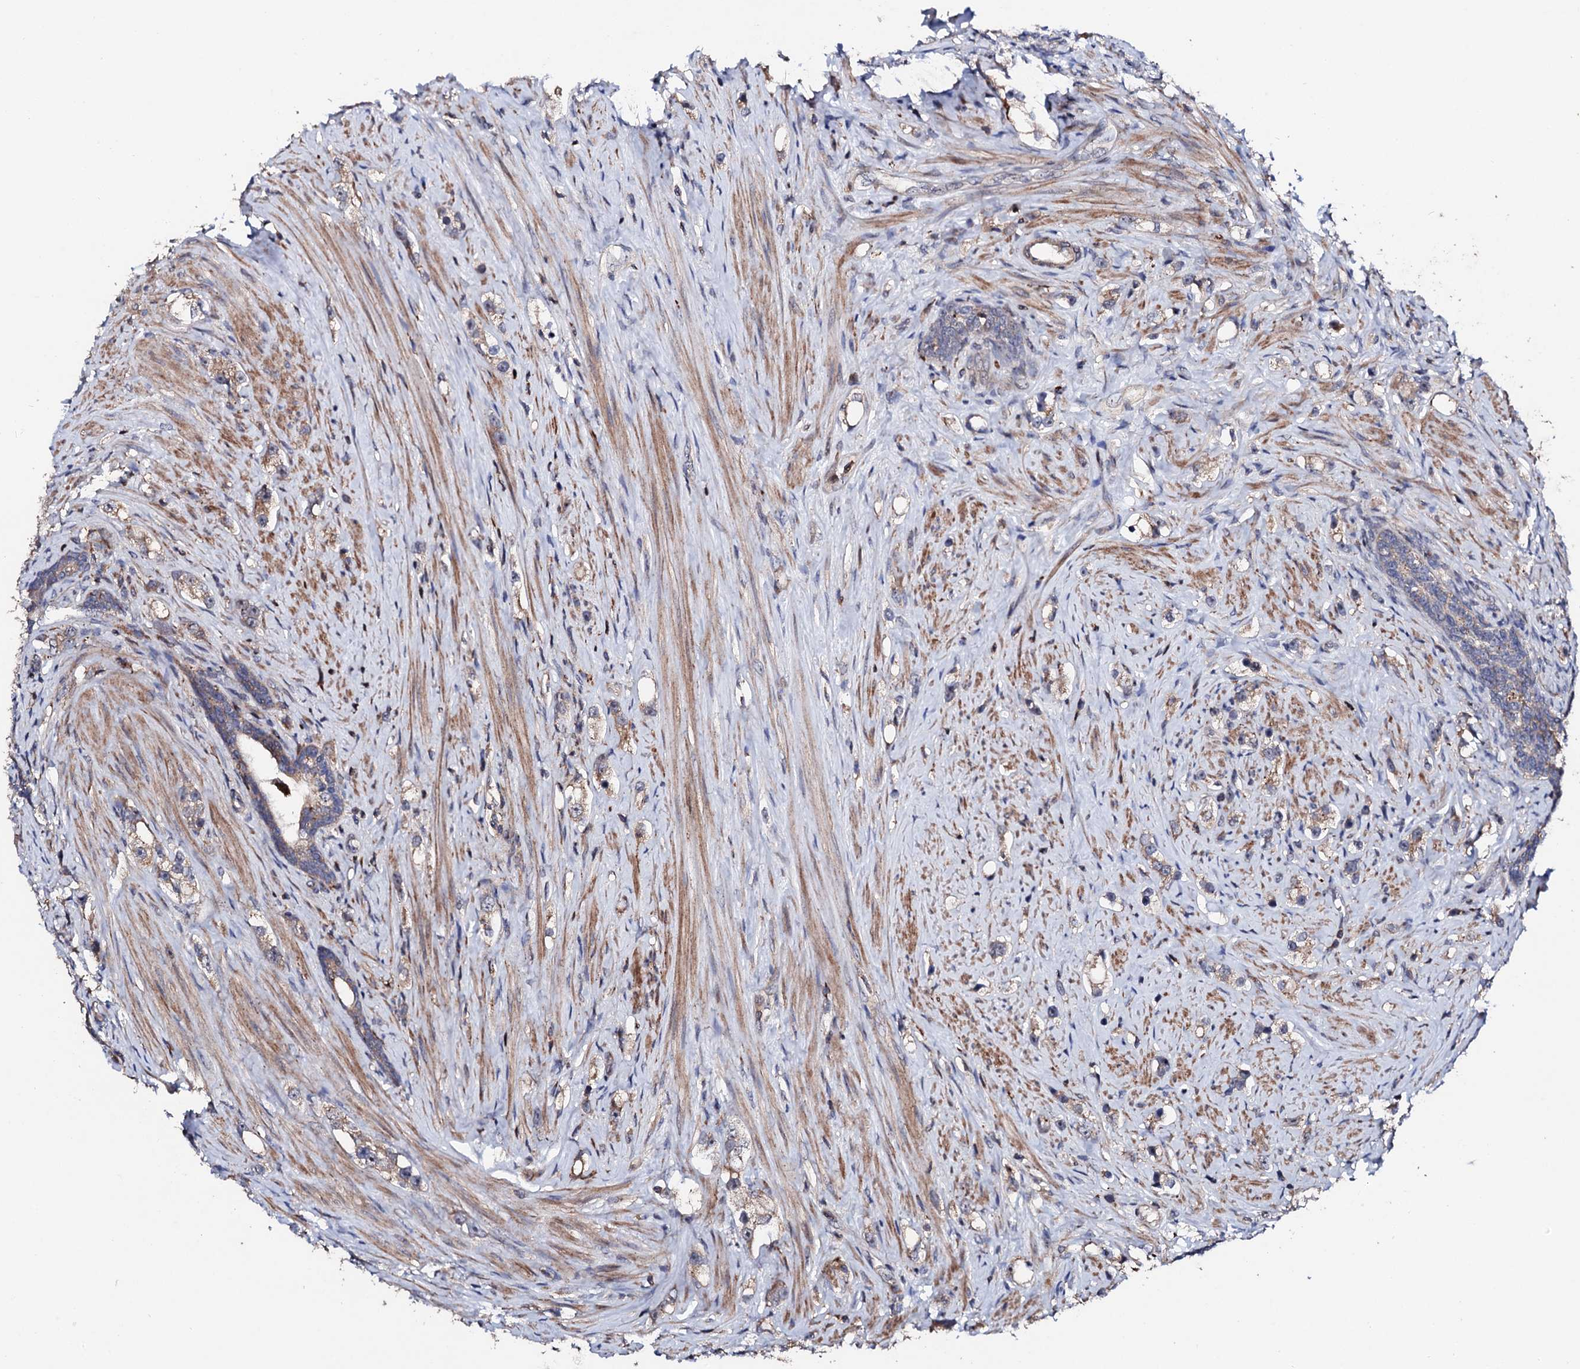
{"staining": {"intensity": "weak", "quantity": "25%-75%", "location": "cytoplasmic/membranous"}, "tissue": "prostate cancer", "cell_type": "Tumor cells", "image_type": "cancer", "snomed": [{"axis": "morphology", "description": "Adenocarcinoma, High grade"}, {"axis": "topography", "description": "Prostate"}], "caption": "There is low levels of weak cytoplasmic/membranous positivity in tumor cells of prostate adenocarcinoma (high-grade), as demonstrated by immunohistochemical staining (brown color).", "gene": "GTPBP4", "patient": {"sex": "male", "age": 63}}